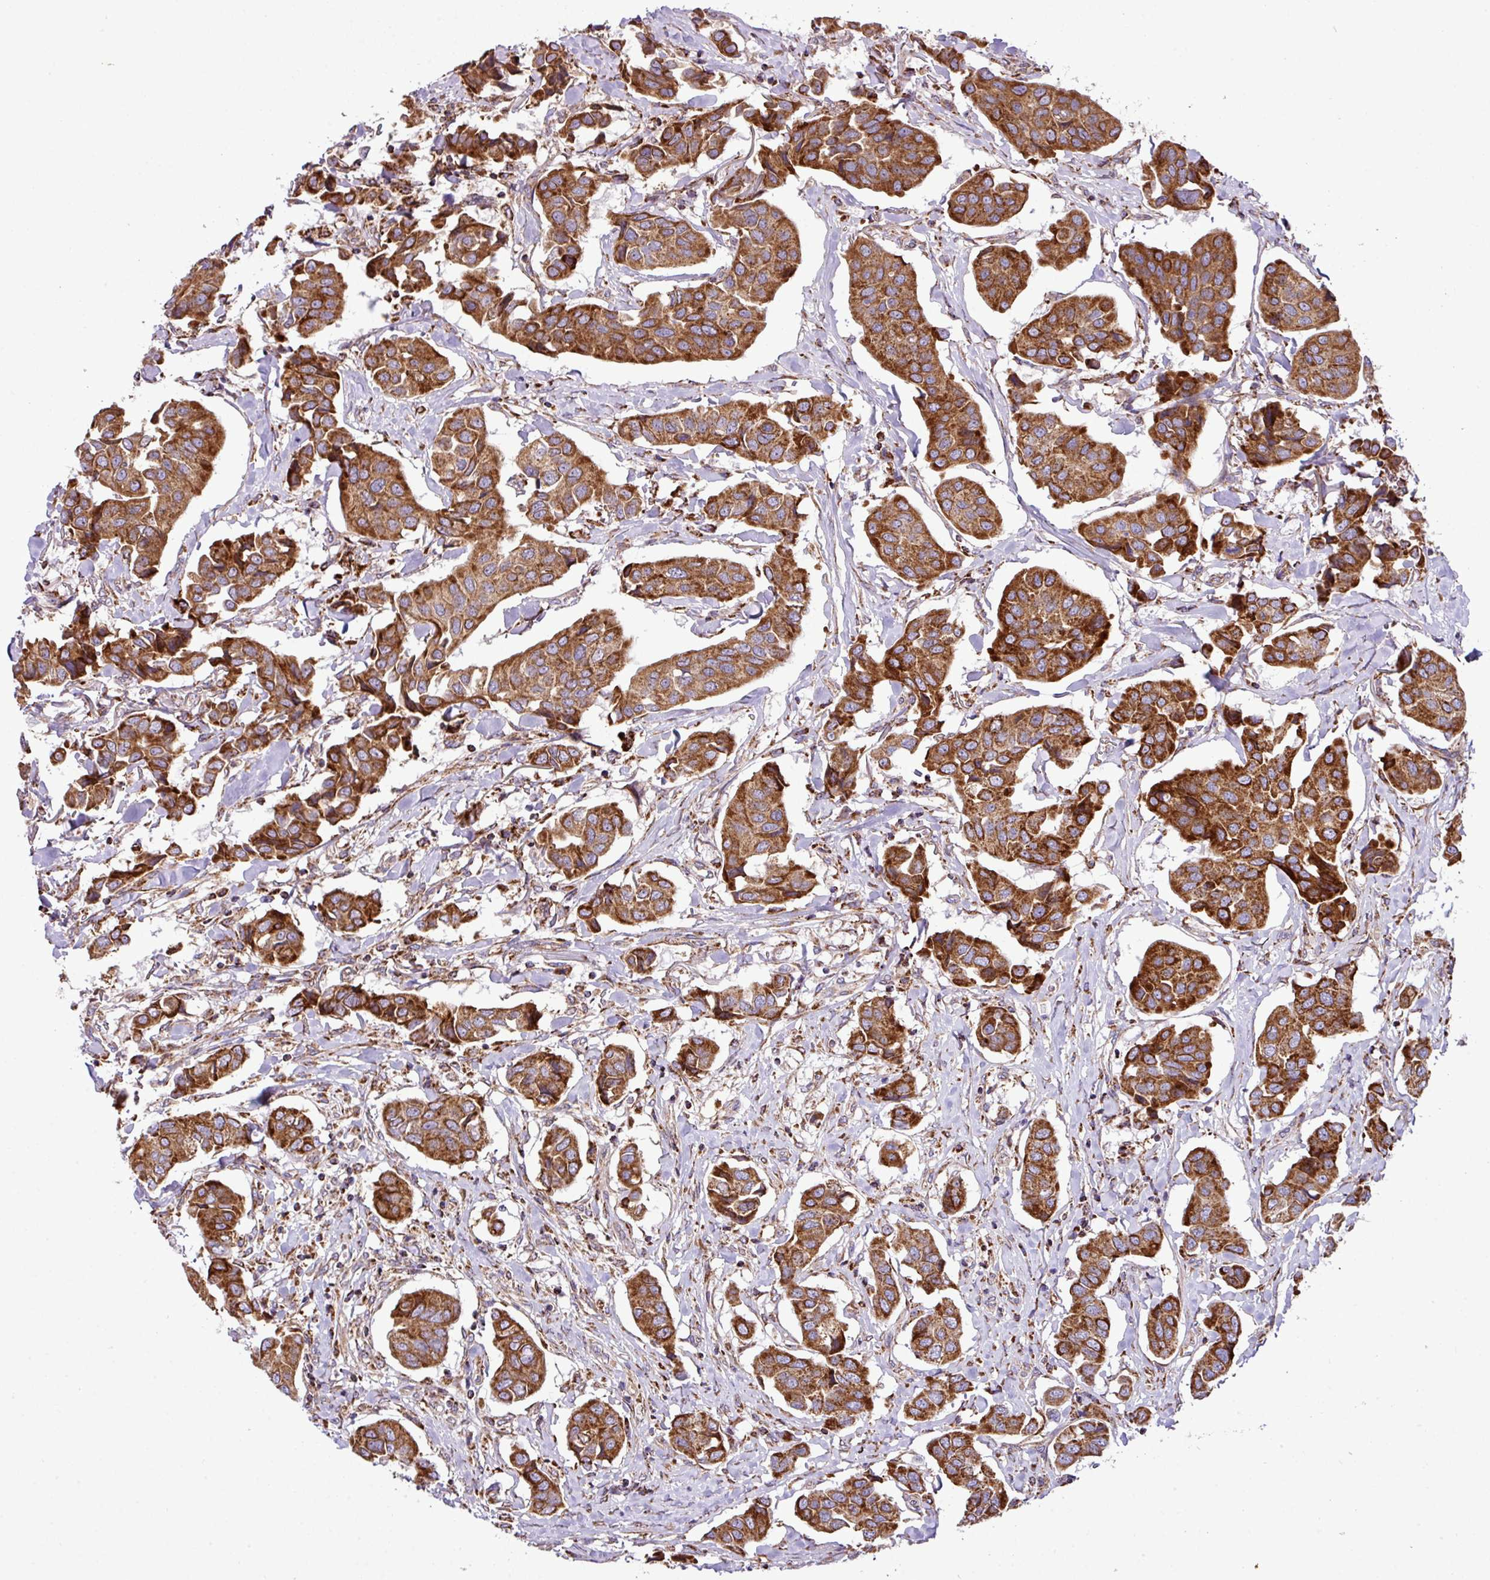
{"staining": {"intensity": "strong", "quantity": ">75%", "location": "cytoplasmic/membranous"}, "tissue": "breast cancer", "cell_type": "Tumor cells", "image_type": "cancer", "snomed": [{"axis": "morphology", "description": "Duct carcinoma"}, {"axis": "topography", "description": "Breast"}], "caption": "Breast infiltrating ductal carcinoma was stained to show a protein in brown. There is high levels of strong cytoplasmic/membranous staining in about >75% of tumor cells.", "gene": "ZNF569", "patient": {"sex": "female", "age": 80}}